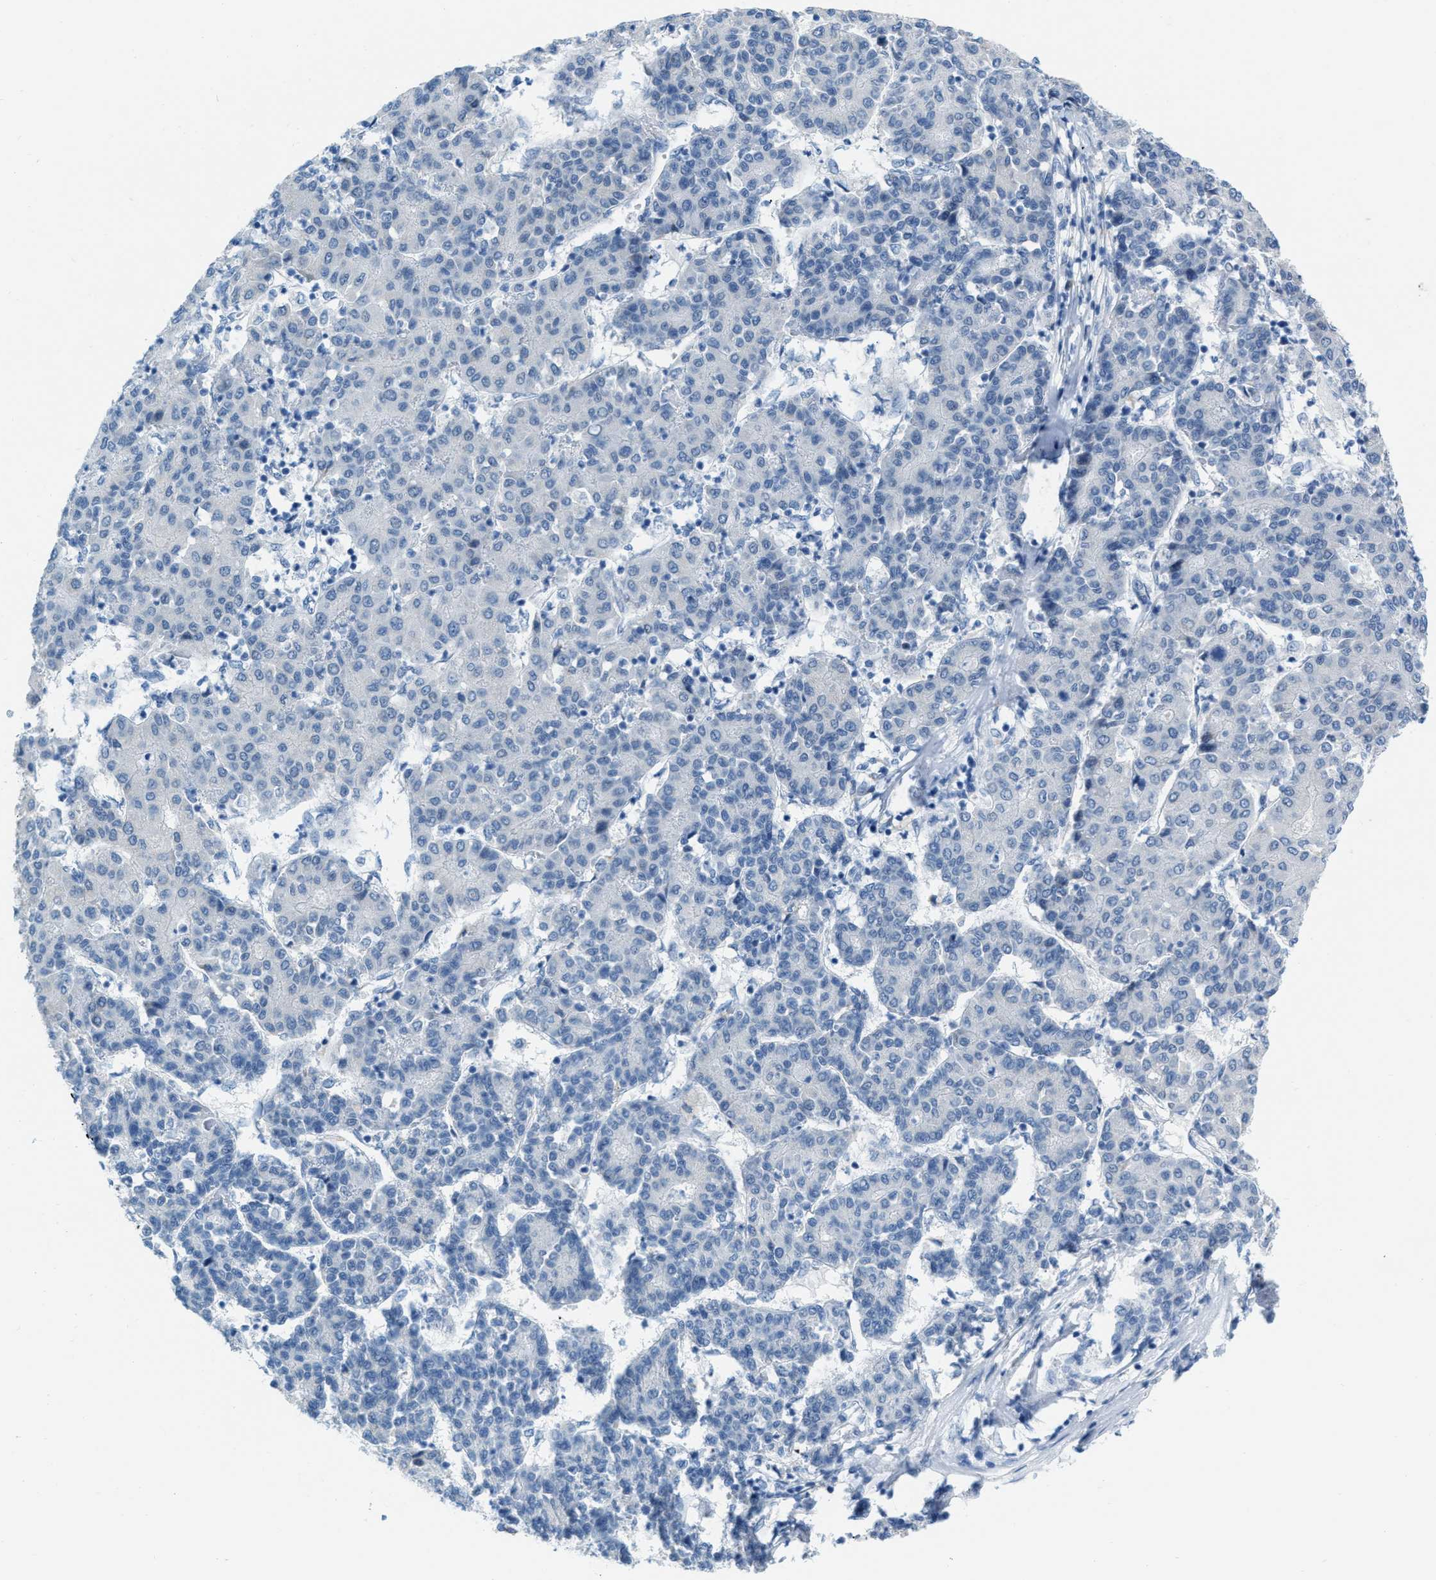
{"staining": {"intensity": "negative", "quantity": "none", "location": "none"}, "tissue": "liver cancer", "cell_type": "Tumor cells", "image_type": "cancer", "snomed": [{"axis": "morphology", "description": "Carcinoma, Hepatocellular, NOS"}, {"axis": "topography", "description": "Liver"}], "caption": "IHC of hepatocellular carcinoma (liver) demonstrates no expression in tumor cells. (Immunohistochemistry (ihc), brightfield microscopy, high magnification).", "gene": "PHRF1", "patient": {"sex": "male", "age": 65}}